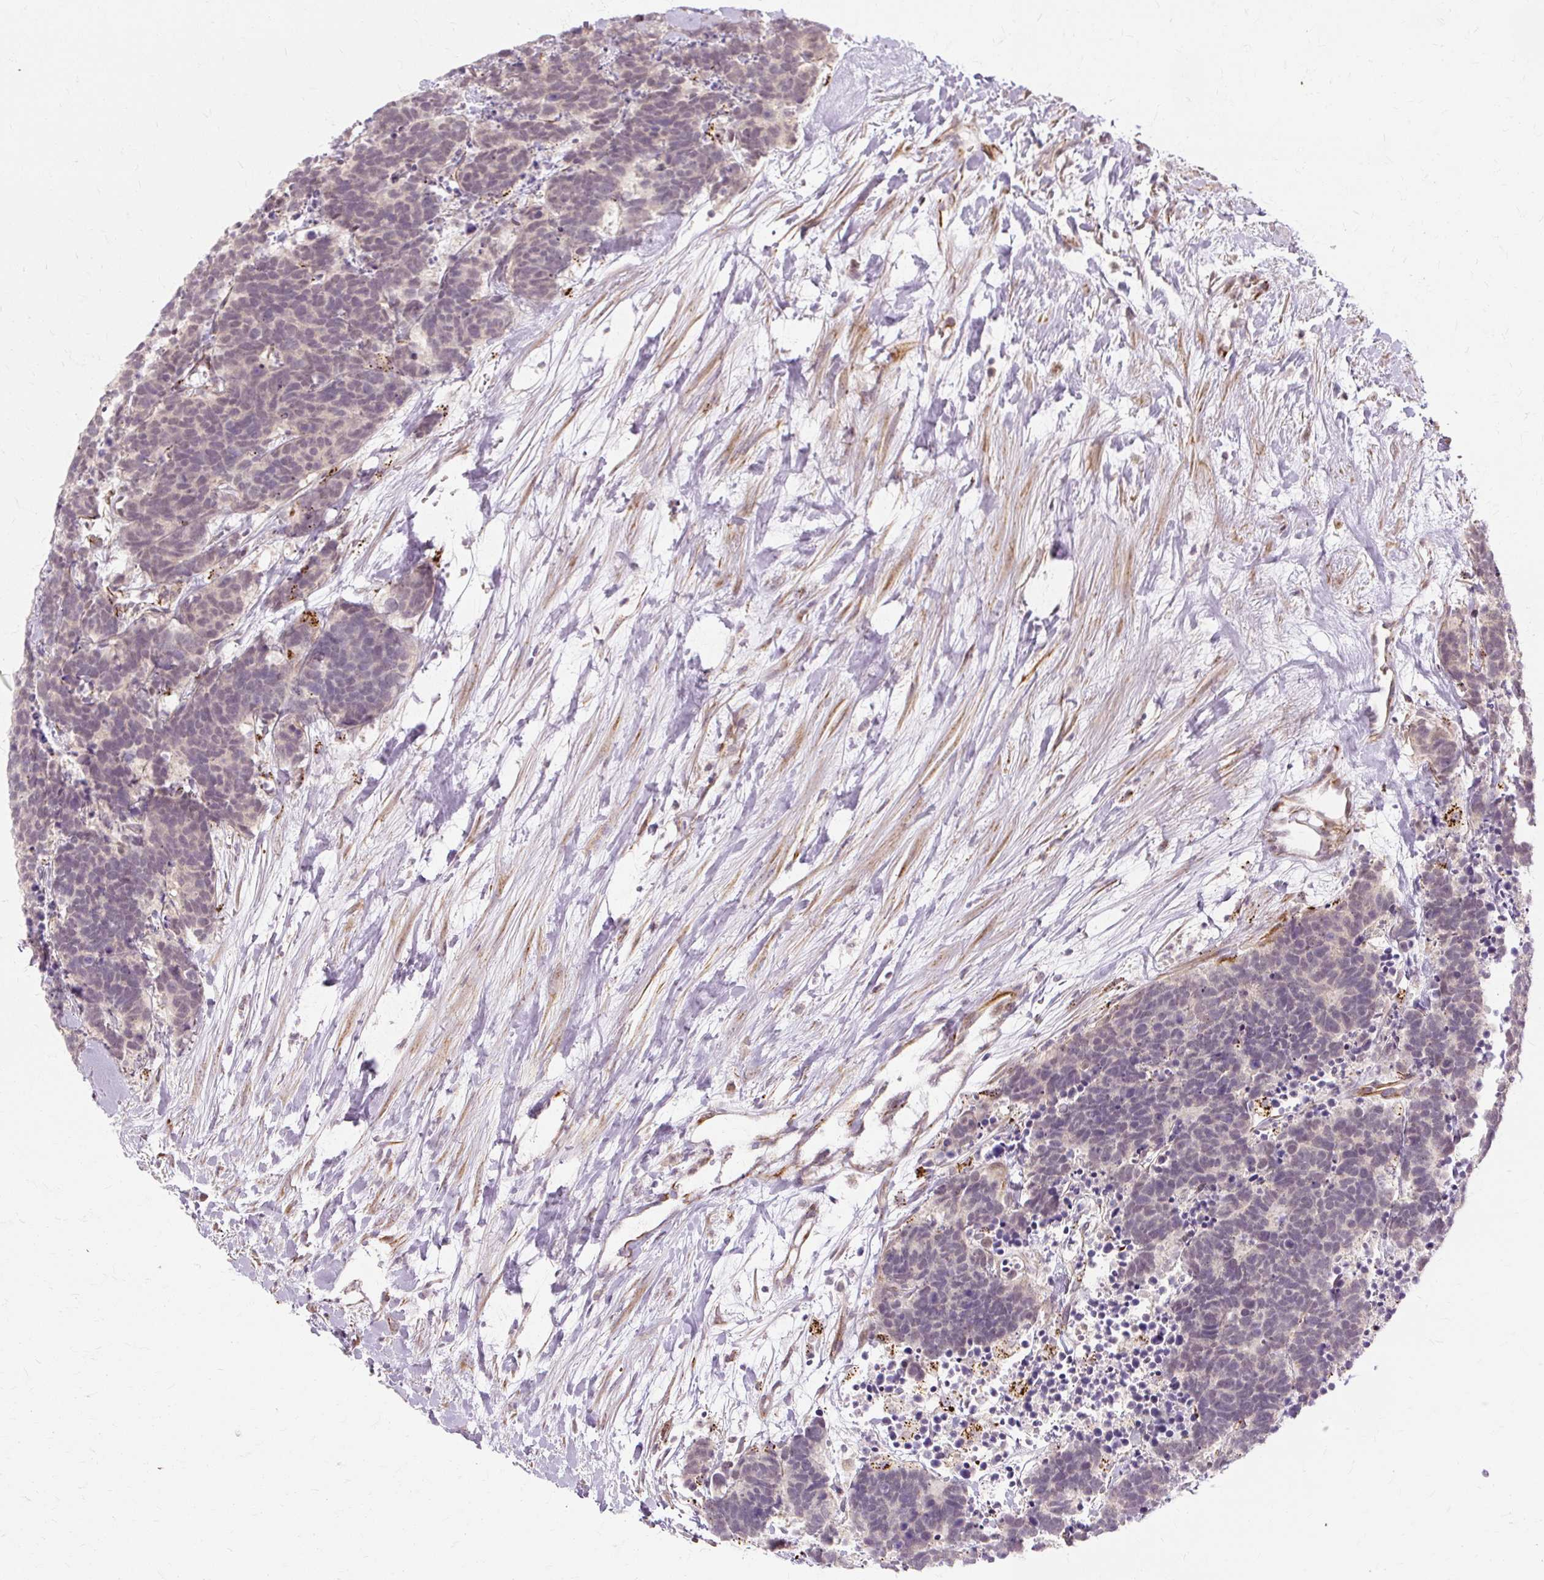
{"staining": {"intensity": "negative", "quantity": "none", "location": "none"}, "tissue": "carcinoid", "cell_type": "Tumor cells", "image_type": "cancer", "snomed": [{"axis": "morphology", "description": "Carcinoma, NOS"}, {"axis": "morphology", "description": "Carcinoid, malignant, NOS"}, {"axis": "topography", "description": "Prostate"}], "caption": "The image shows no significant expression in tumor cells of carcinoid.", "gene": "MMACHC", "patient": {"sex": "male", "age": 57}}